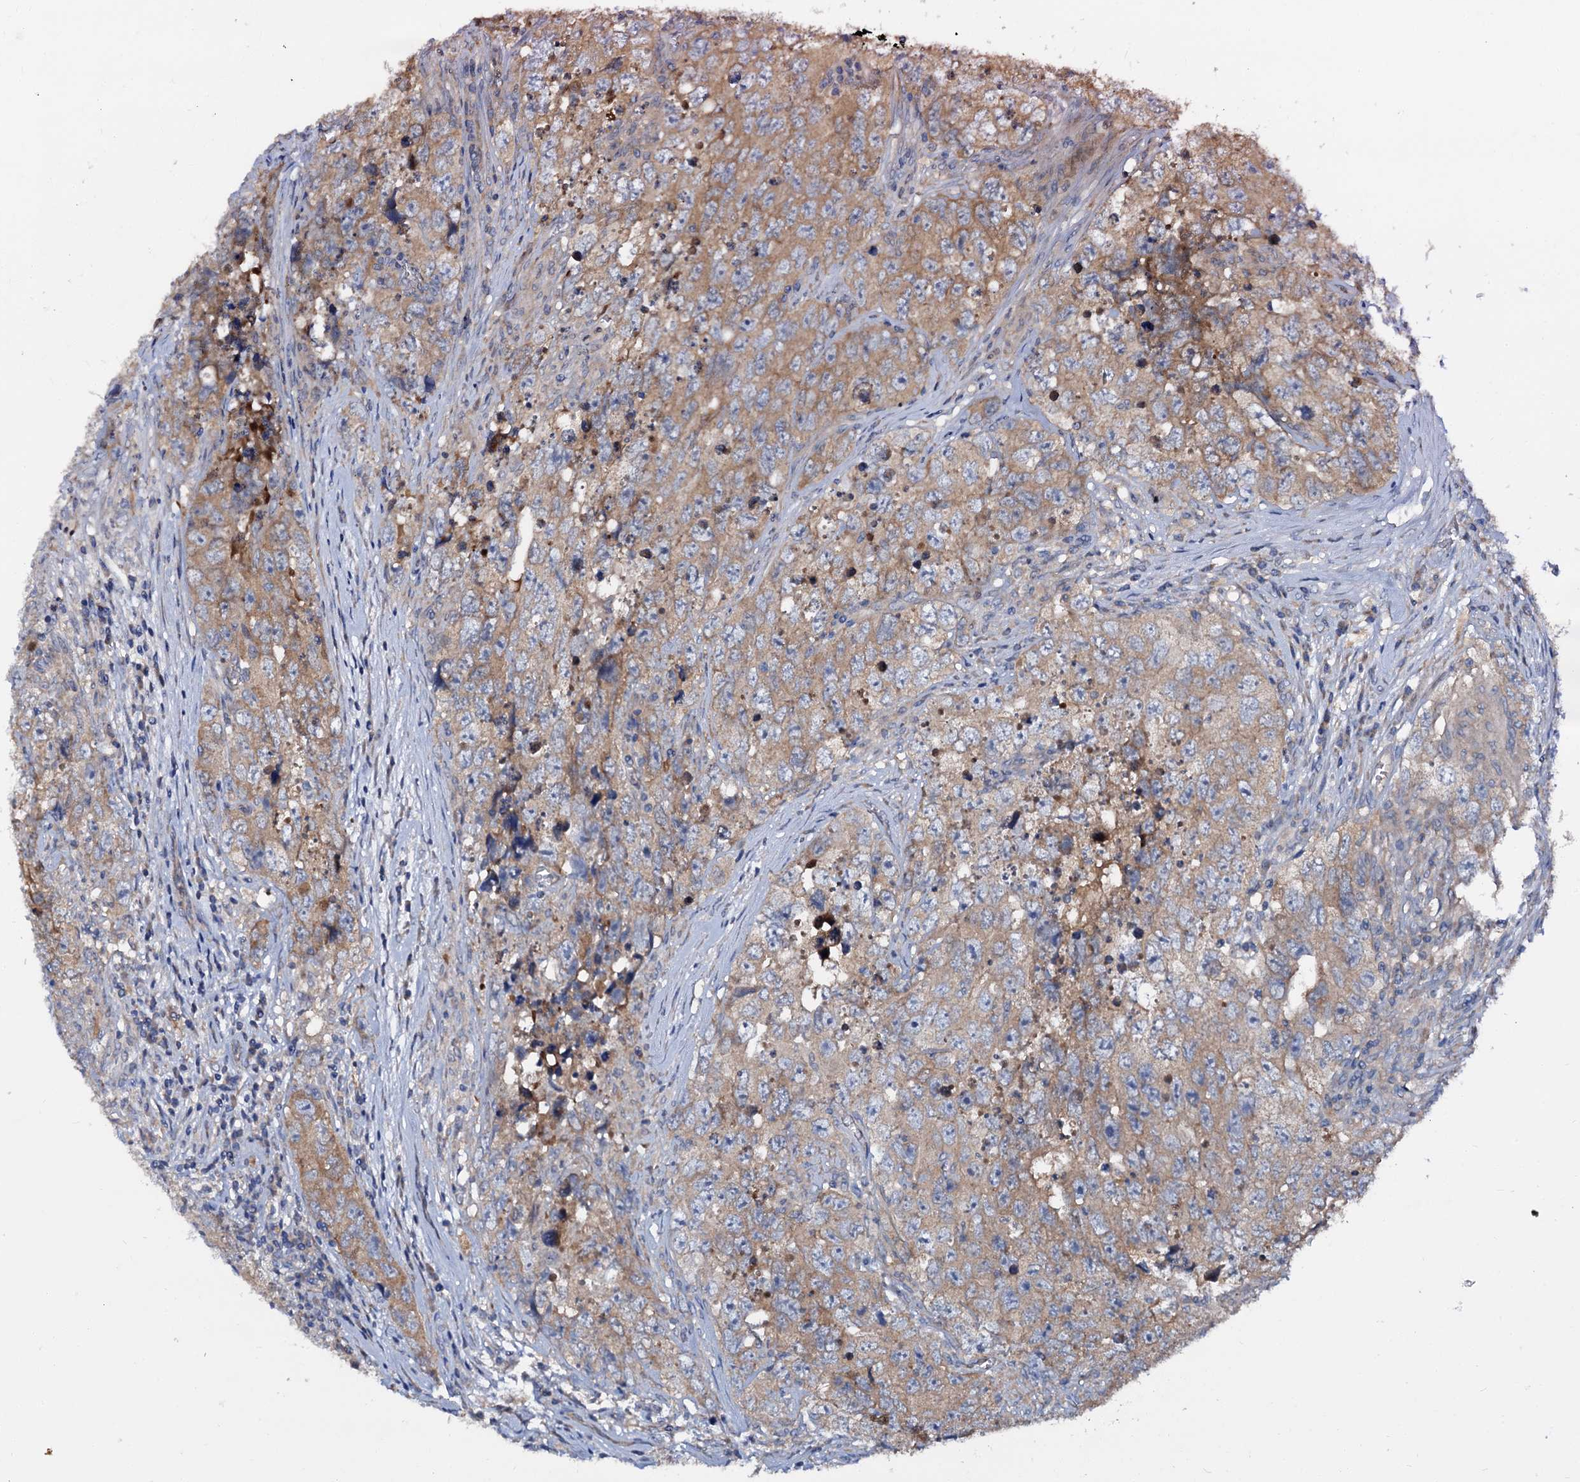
{"staining": {"intensity": "moderate", "quantity": "25%-75%", "location": "cytoplasmic/membranous"}, "tissue": "testis cancer", "cell_type": "Tumor cells", "image_type": "cancer", "snomed": [{"axis": "morphology", "description": "Seminoma, NOS"}, {"axis": "morphology", "description": "Carcinoma, Embryonal, NOS"}, {"axis": "topography", "description": "Testis"}], "caption": "Testis cancer stained for a protein demonstrates moderate cytoplasmic/membranous positivity in tumor cells.", "gene": "CEP192", "patient": {"sex": "male", "age": 43}}